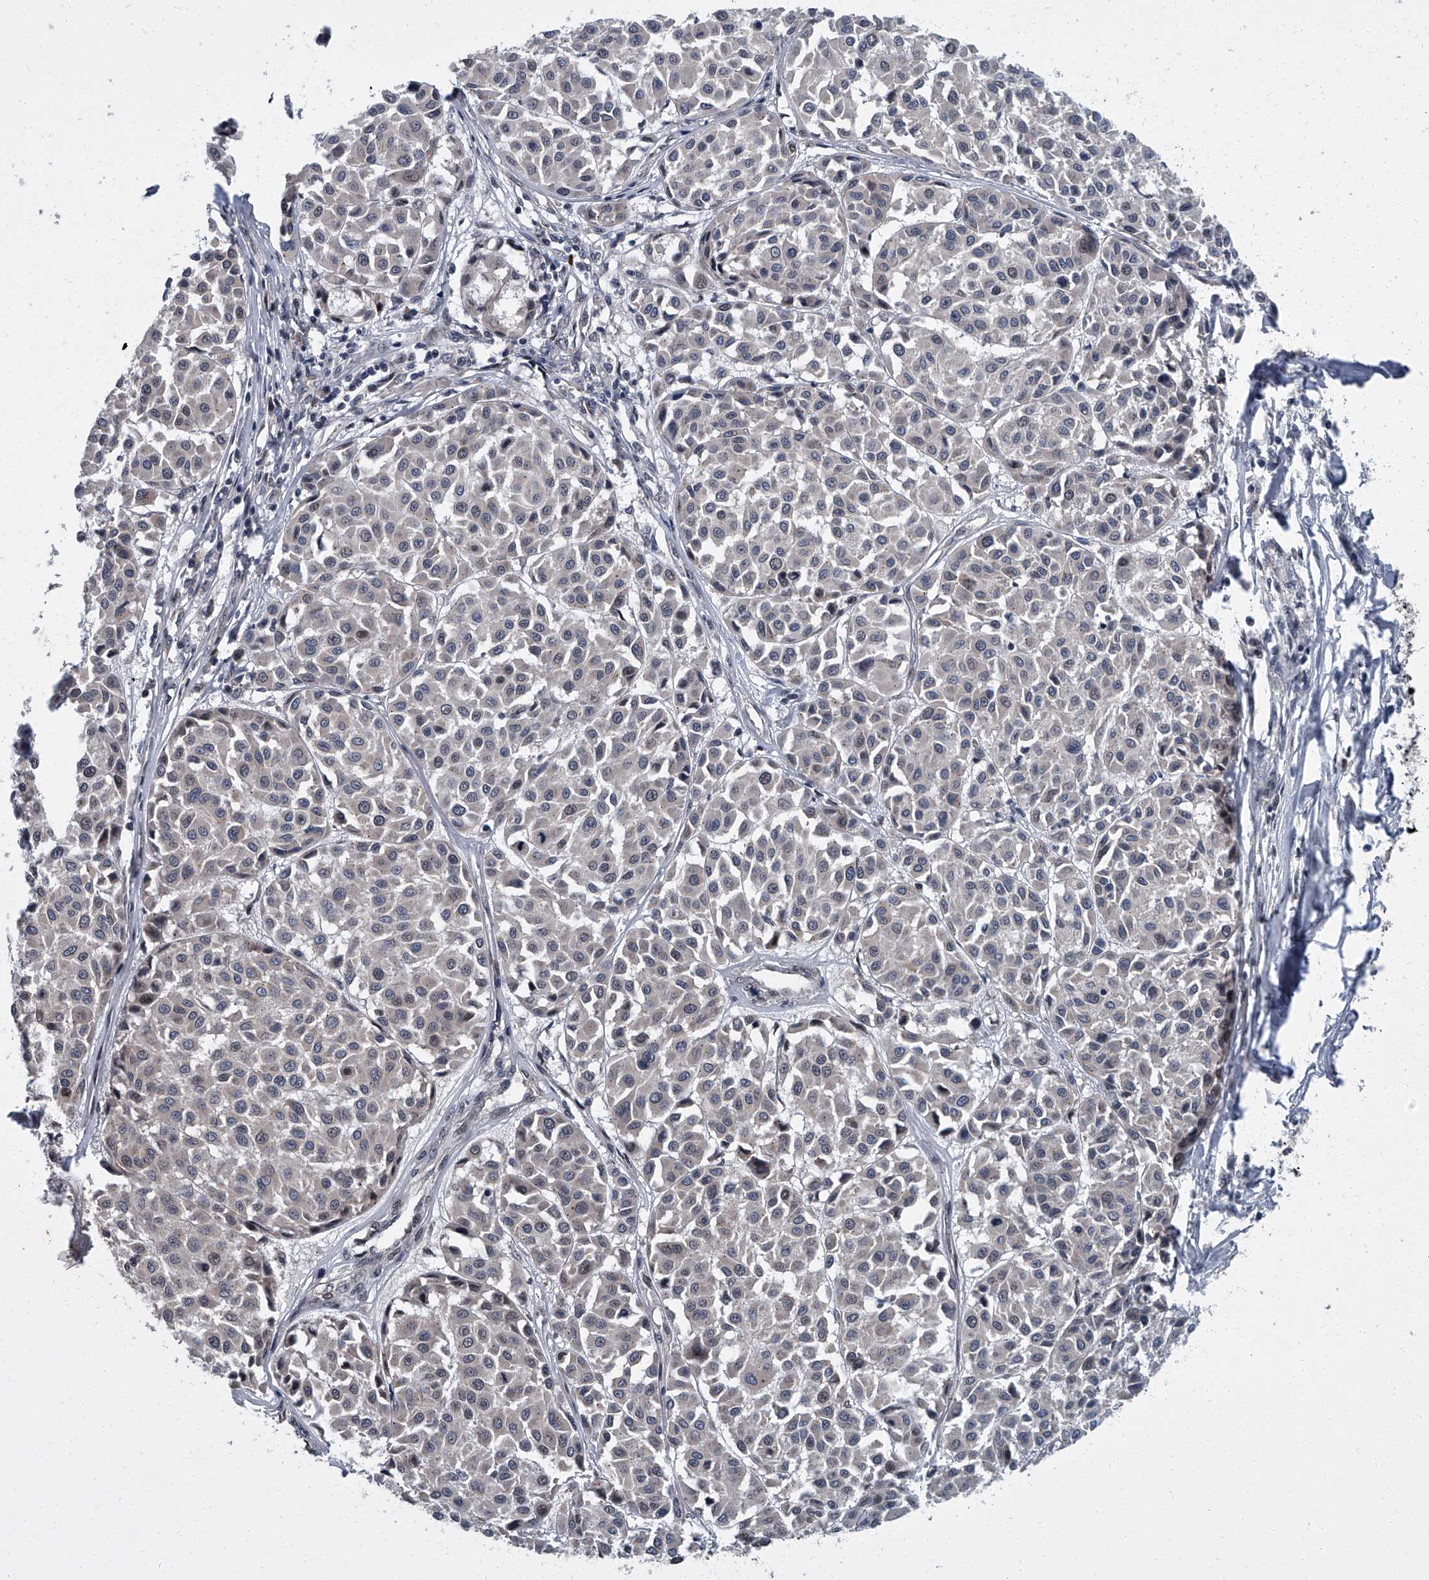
{"staining": {"intensity": "negative", "quantity": "none", "location": "none"}, "tissue": "melanoma", "cell_type": "Tumor cells", "image_type": "cancer", "snomed": [{"axis": "morphology", "description": "Malignant melanoma, Metastatic site"}, {"axis": "topography", "description": "Soft tissue"}], "caption": "The histopathology image reveals no significant positivity in tumor cells of melanoma.", "gene": "ZNF274", "patient": {"sex": "male", "age": 41}}